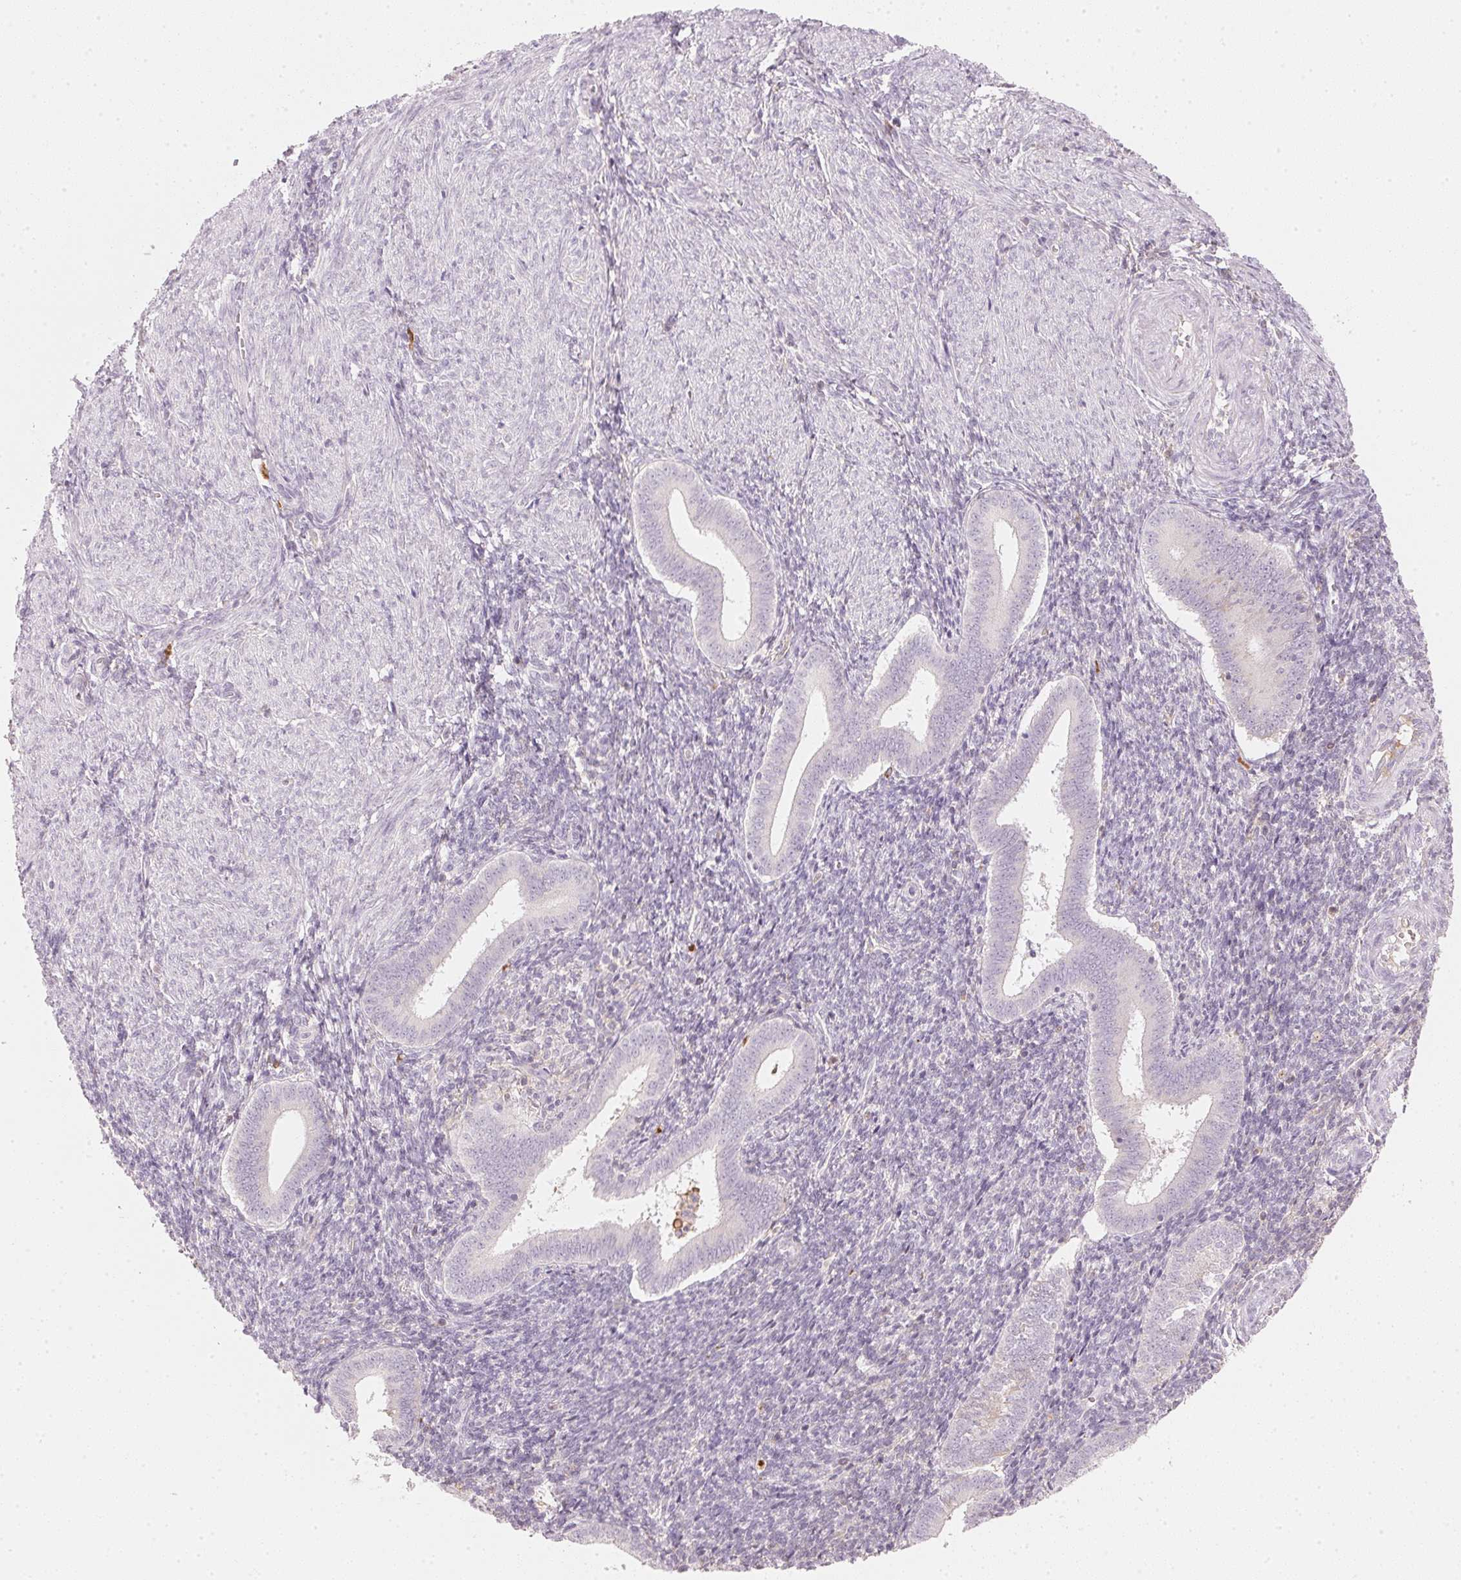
{"staining": {"intensity": "negative", "quantity": "none", "location": "none"}, "tissue": "endometrium", "cell_type": "Cells in endometrial stroma", "image_type": "normal", "snomed": [{"axis": "morphology", "description": "Normal tissue, NOS"}, {"axis": "topography", "description": "Endometrium"}], "caption": "An IHC micrograph of unremarkable endometrium is shown. There is no staining in cells in endometrial stroma of endometrium. (DAB (3,3'-diaminobenzidine) immunohistochemistry (IHC) with hematoxylin counter stain).", "gene": "RMDN2", "patient": {"sex": "female", "age": 25}}